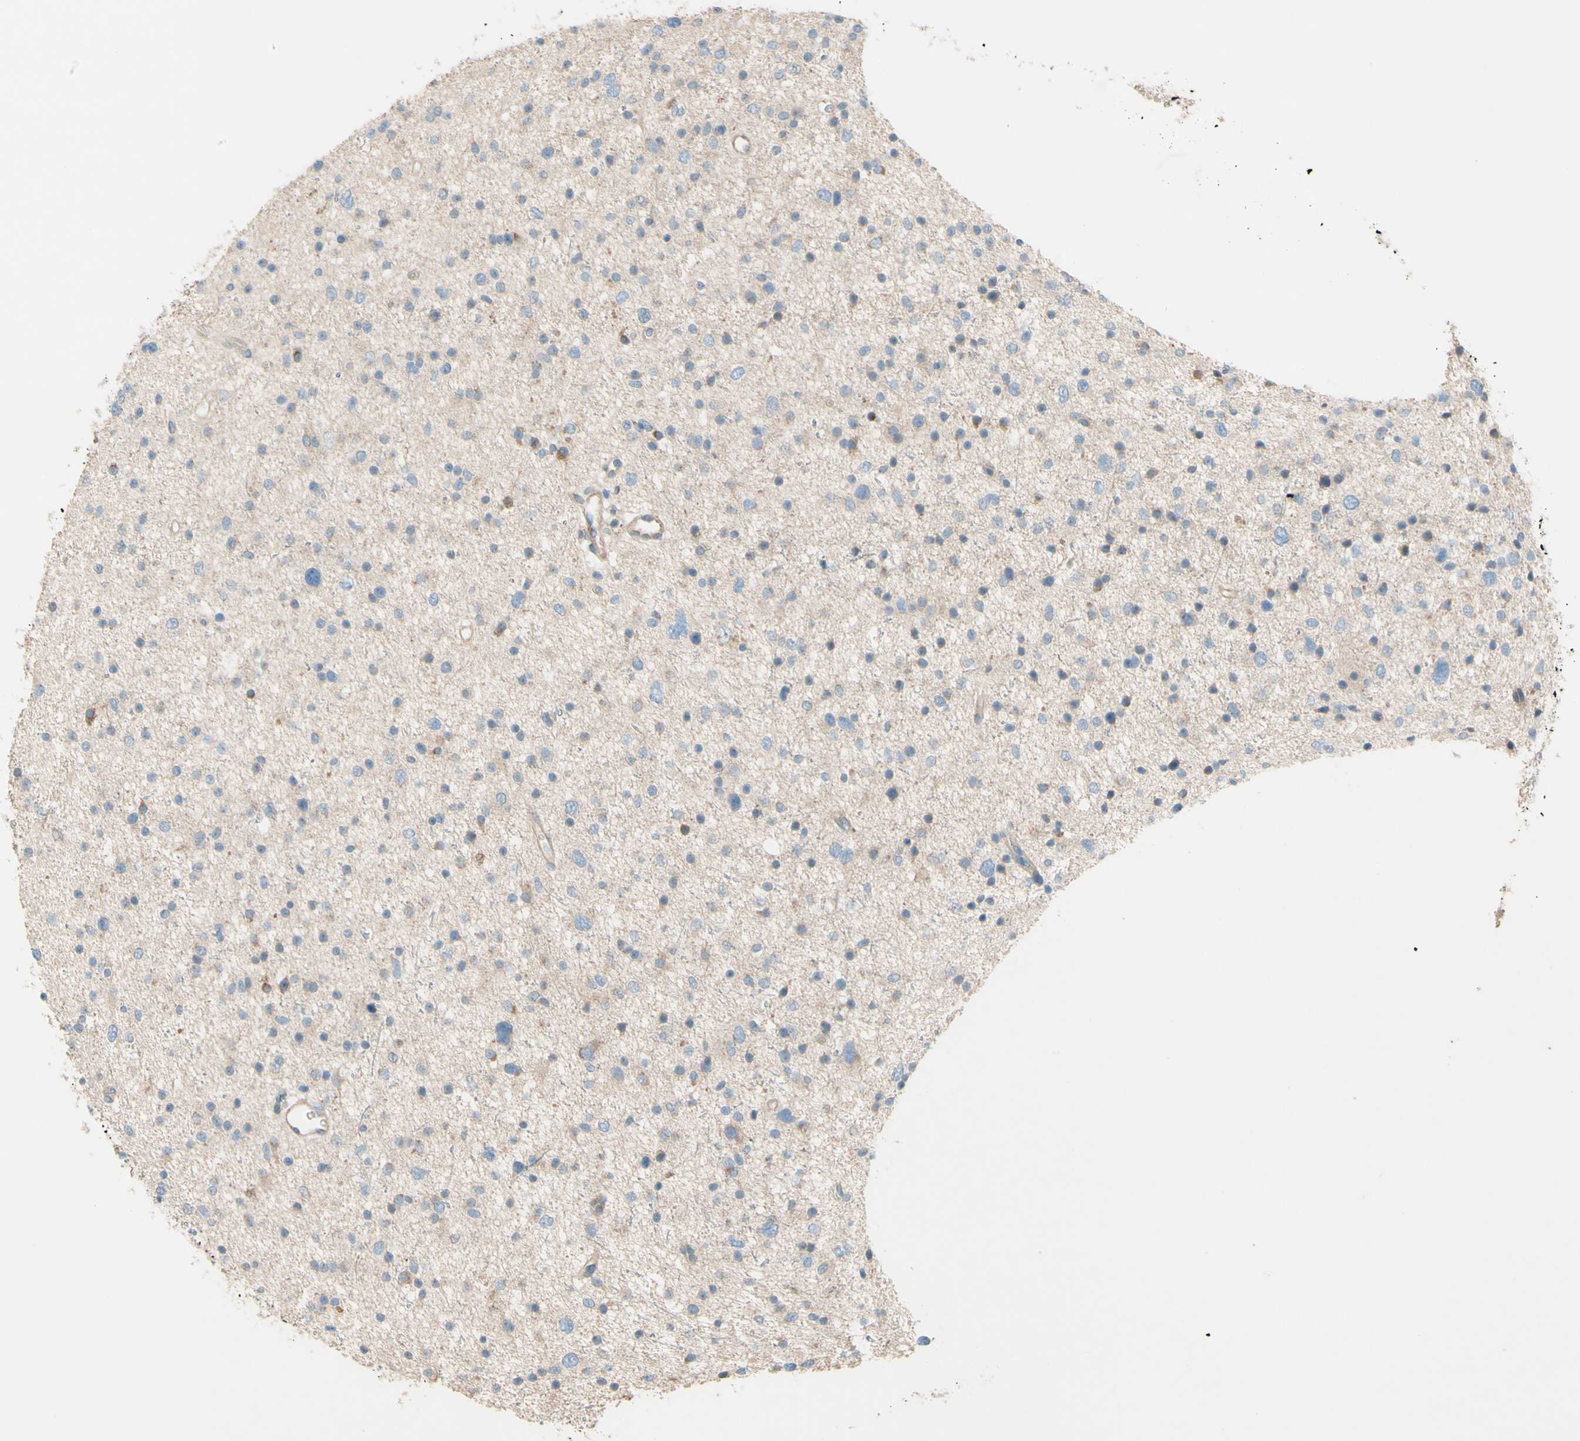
{"staining": {"intensity": "negative", "quantity": "none", "location": "none"}, "tissue": "glioma", "cell_type": "Tumor cells", "image_type": "cancer", "snomed": [{"axis": "morphology", "description": "Glioma, malignant, Low grade"}, {"axis": "topography", "description": "Brain"}], "caption": "Immunohistochemistry photomicrograph of neoplastic tissue: human malignant glioma (low-grade) stained with DAB exhibits no significant protein staining in tumor cells.", "gene": "IL2", "patient": {"sex": "female", "age": 37}}